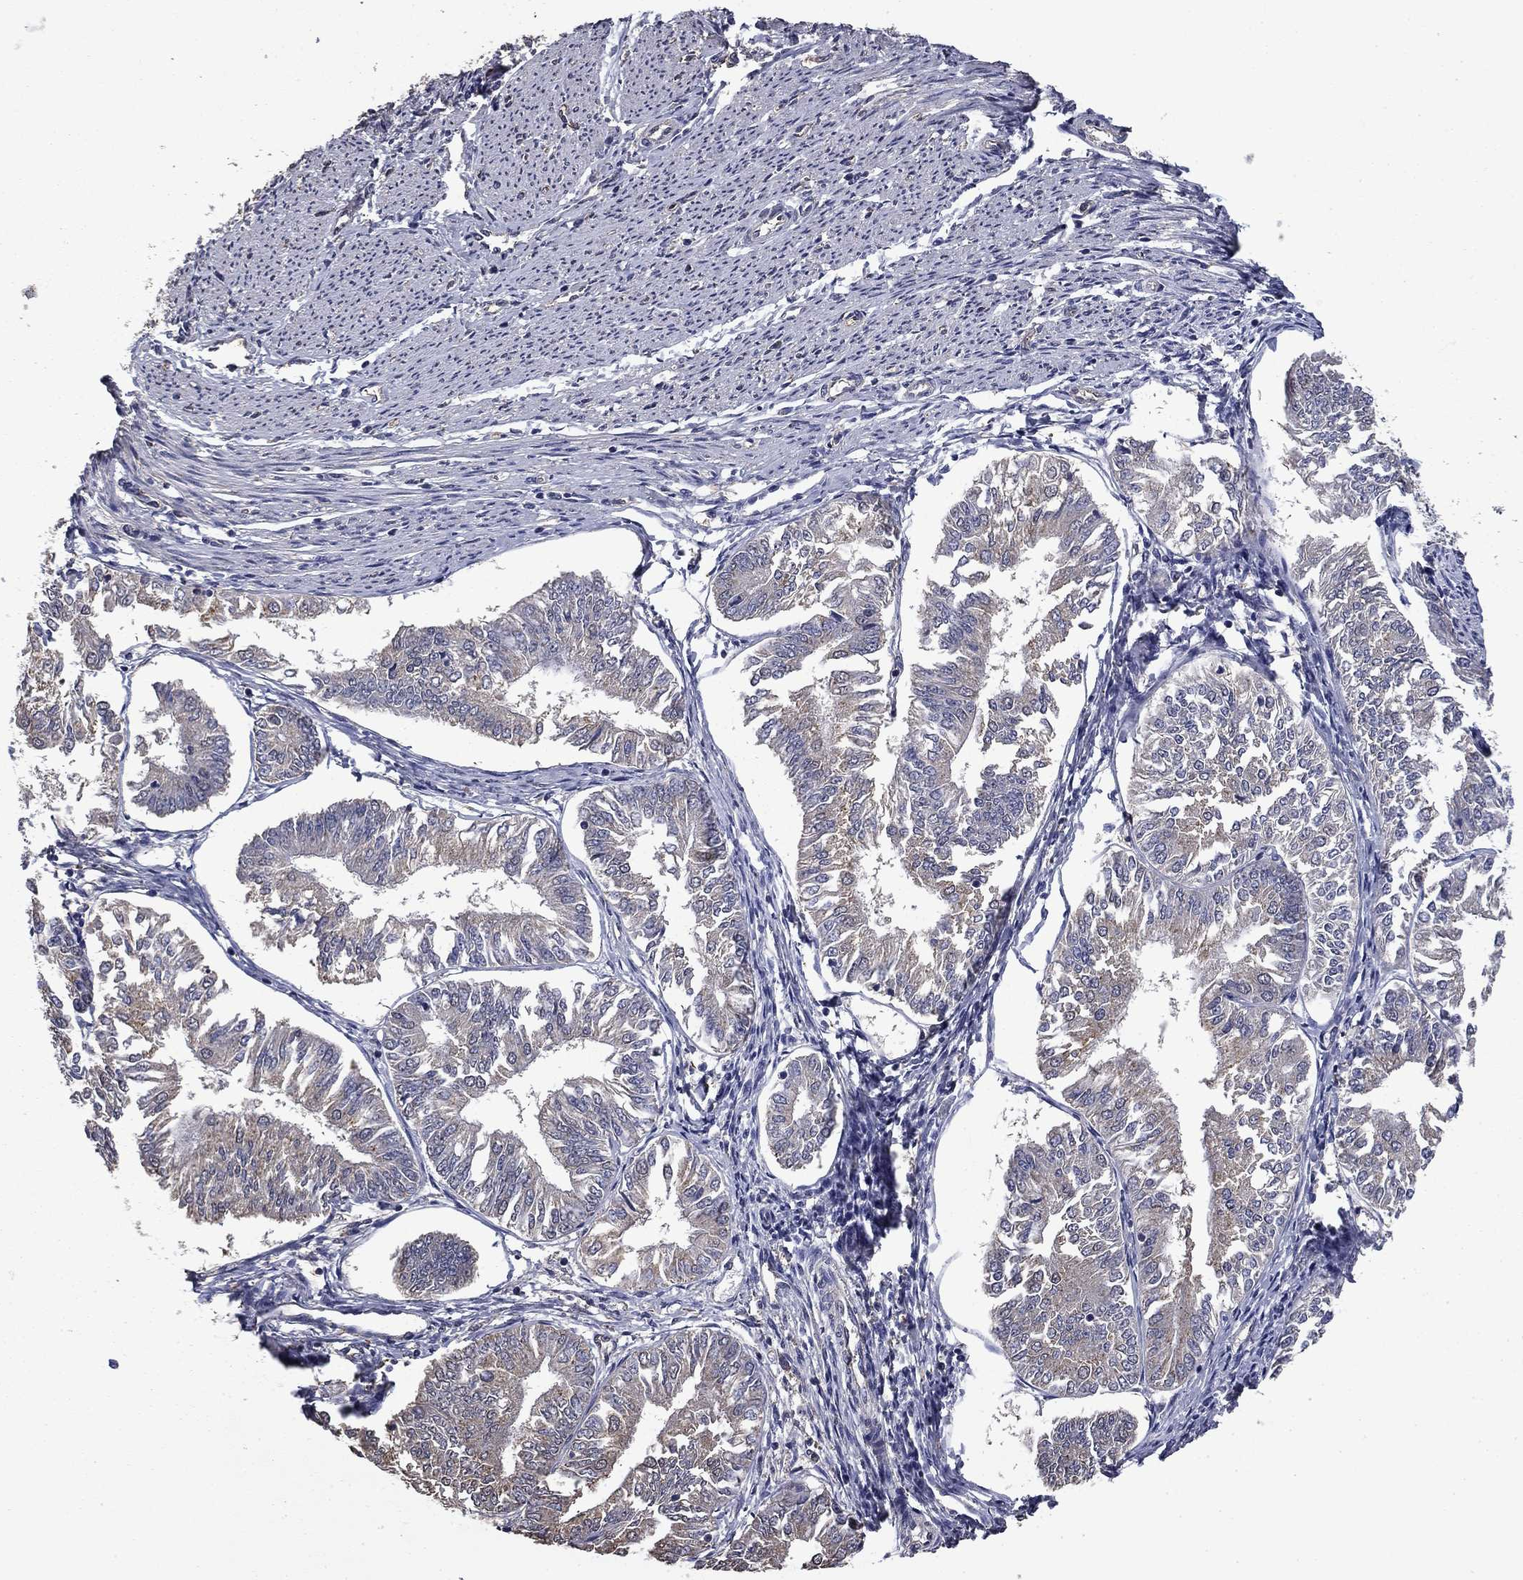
{"staining": {"intensity": "negative", "quantity": "none", "location": "none"}, "tissue": "endometrial cancer", "cell_type": "Tumor cells", "image_type": "cancer", "snomed": [{"axis": "morphology", "description": "Adenocarcinoma, NOS"}, {"axis": "topography", "description": "Endometrium"}], "caption": "There is no significant expression in tumor cells of endometrial cancer (adenocarcinoma).", "gene": "MFAP3L", "patient": {"sex": "female", "age": 58}}